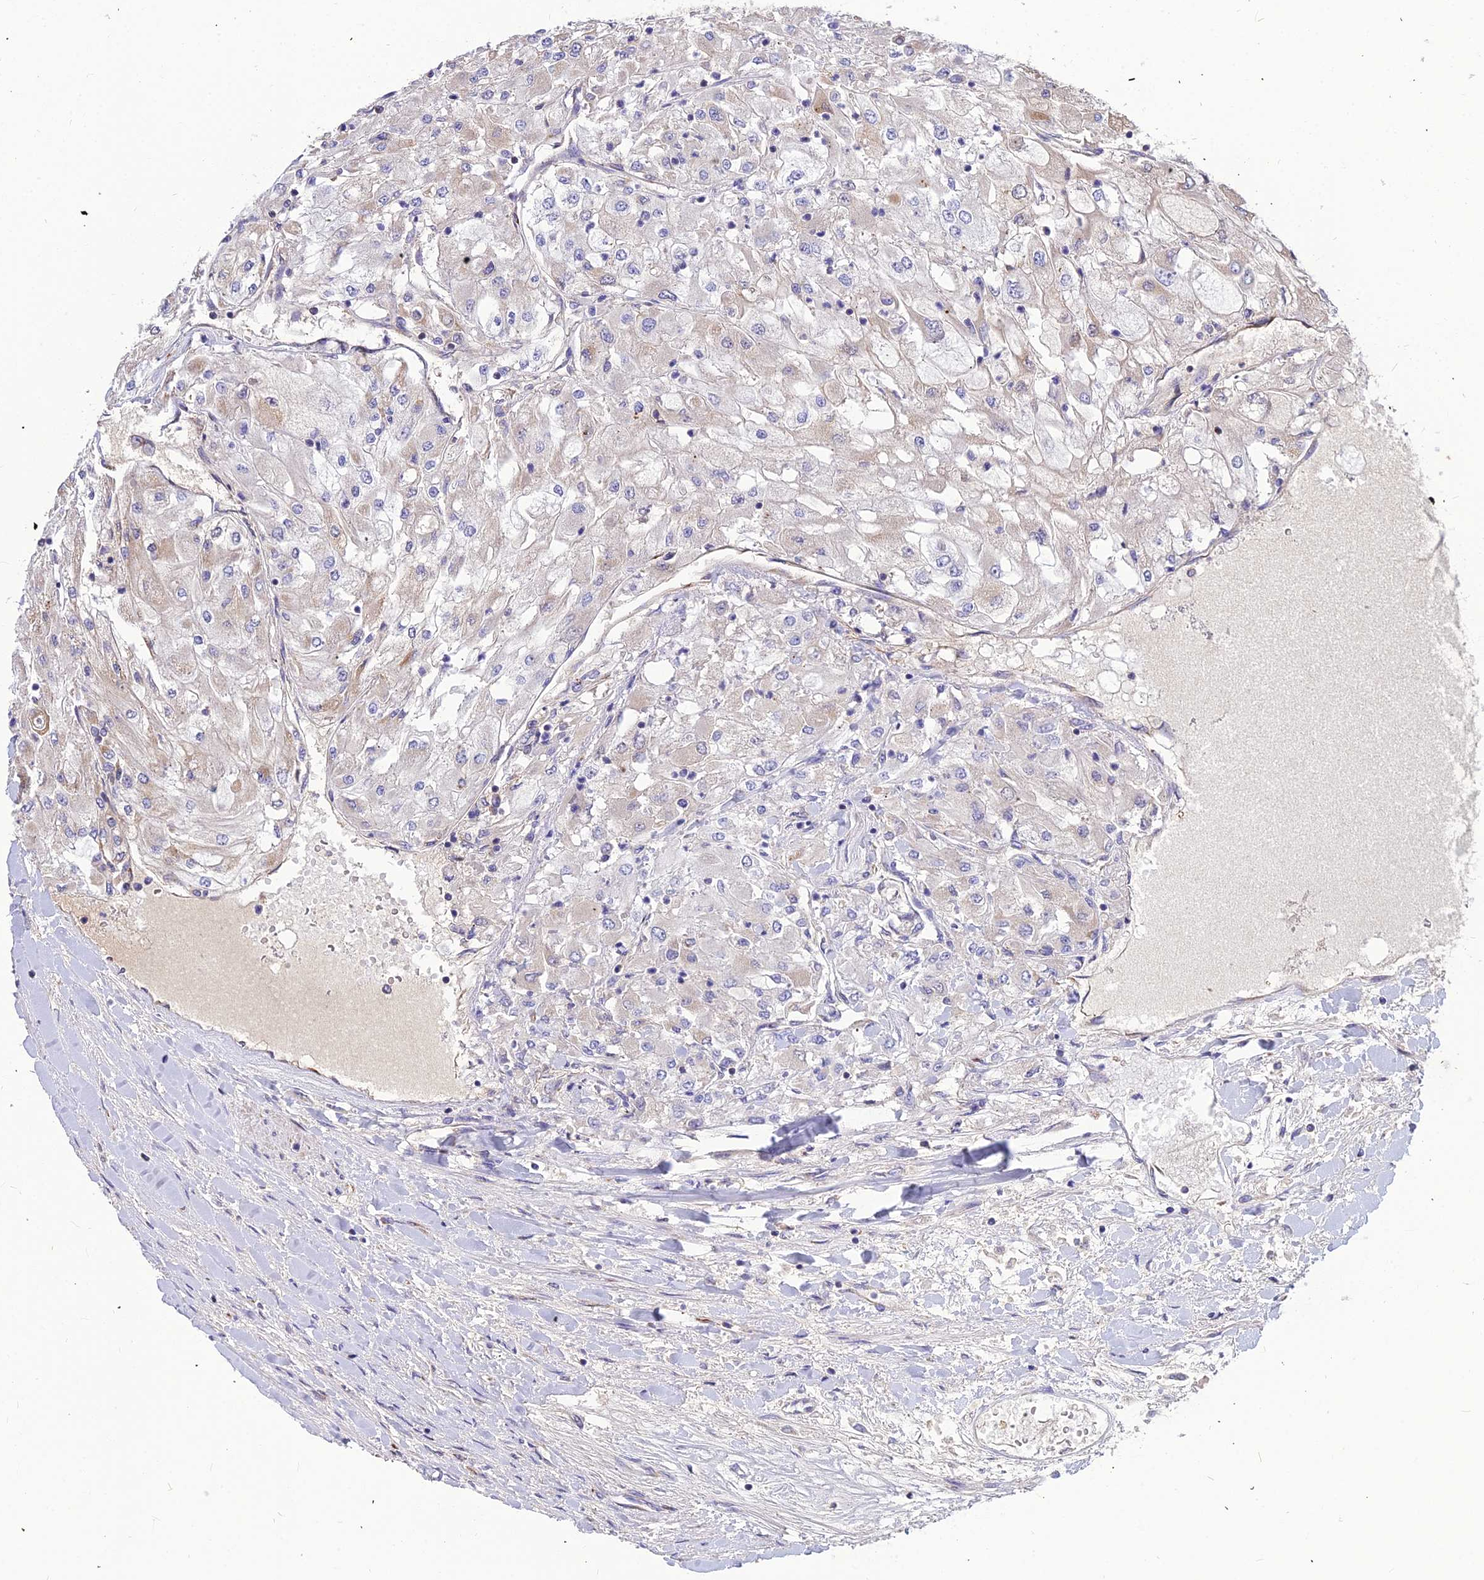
{"staining": {"intensity": "negative", "quantity": "none", "location": "none"}, "tissue": "renal cancer", "cell_type": "Tumor cells", "image_type": "cancer", "snomed": [{"axis": "morphology", "description": "Adenocarcinoma, NOS"}, {"axis": "topography", "description": "Kidney"}], "caption": "This is an immunohistochemistry photomicrograph of renal adenocarcinoma. There is no staining in tumor cells.", "gene": "ASPHD1", "patient": {"sex": "male", "age": 80}}